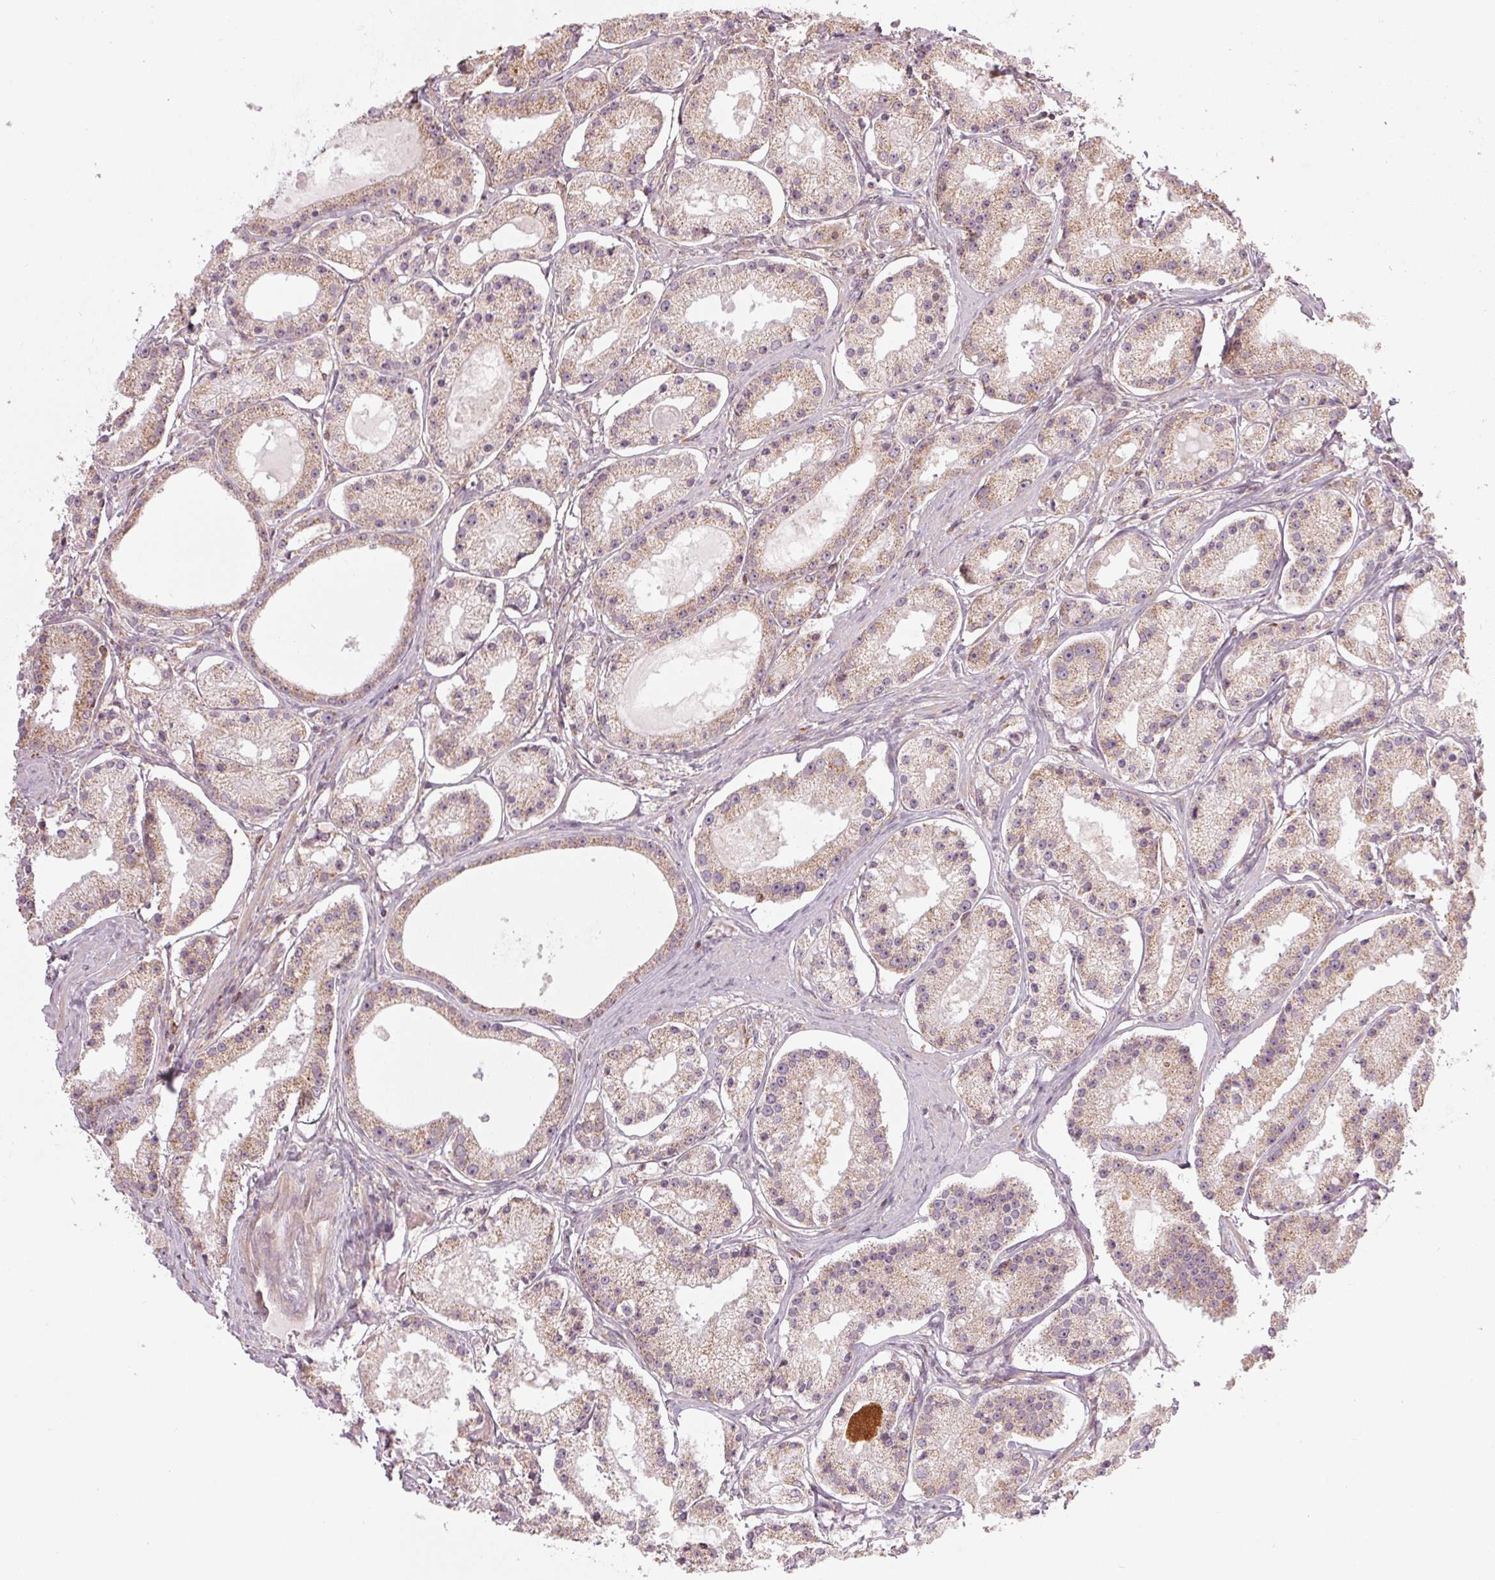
{"staining": {"intensity": "weak", "quantity": ">75%", "location": "cytoplasmic/membranous"}, "tissue": "prostate cancer", "cell_type": "Tumor cells", "image_type": "cancer", "snomed": [{"axis": "morphology", "description": "Adenocarcinoma, Low grade"}, {"axis": "topography", "description": "Prostate"}], "caption": "This micrograph demonstrates immunohistochemistry (IHC) staining of human adenocarcinoma (low-grade) (prostate), with low weak cytoplasmic/membranous positivity in approximately >75% of tumor cells.", "gene": "NADK2", "patient": {"sex": "male", "age": 57}}